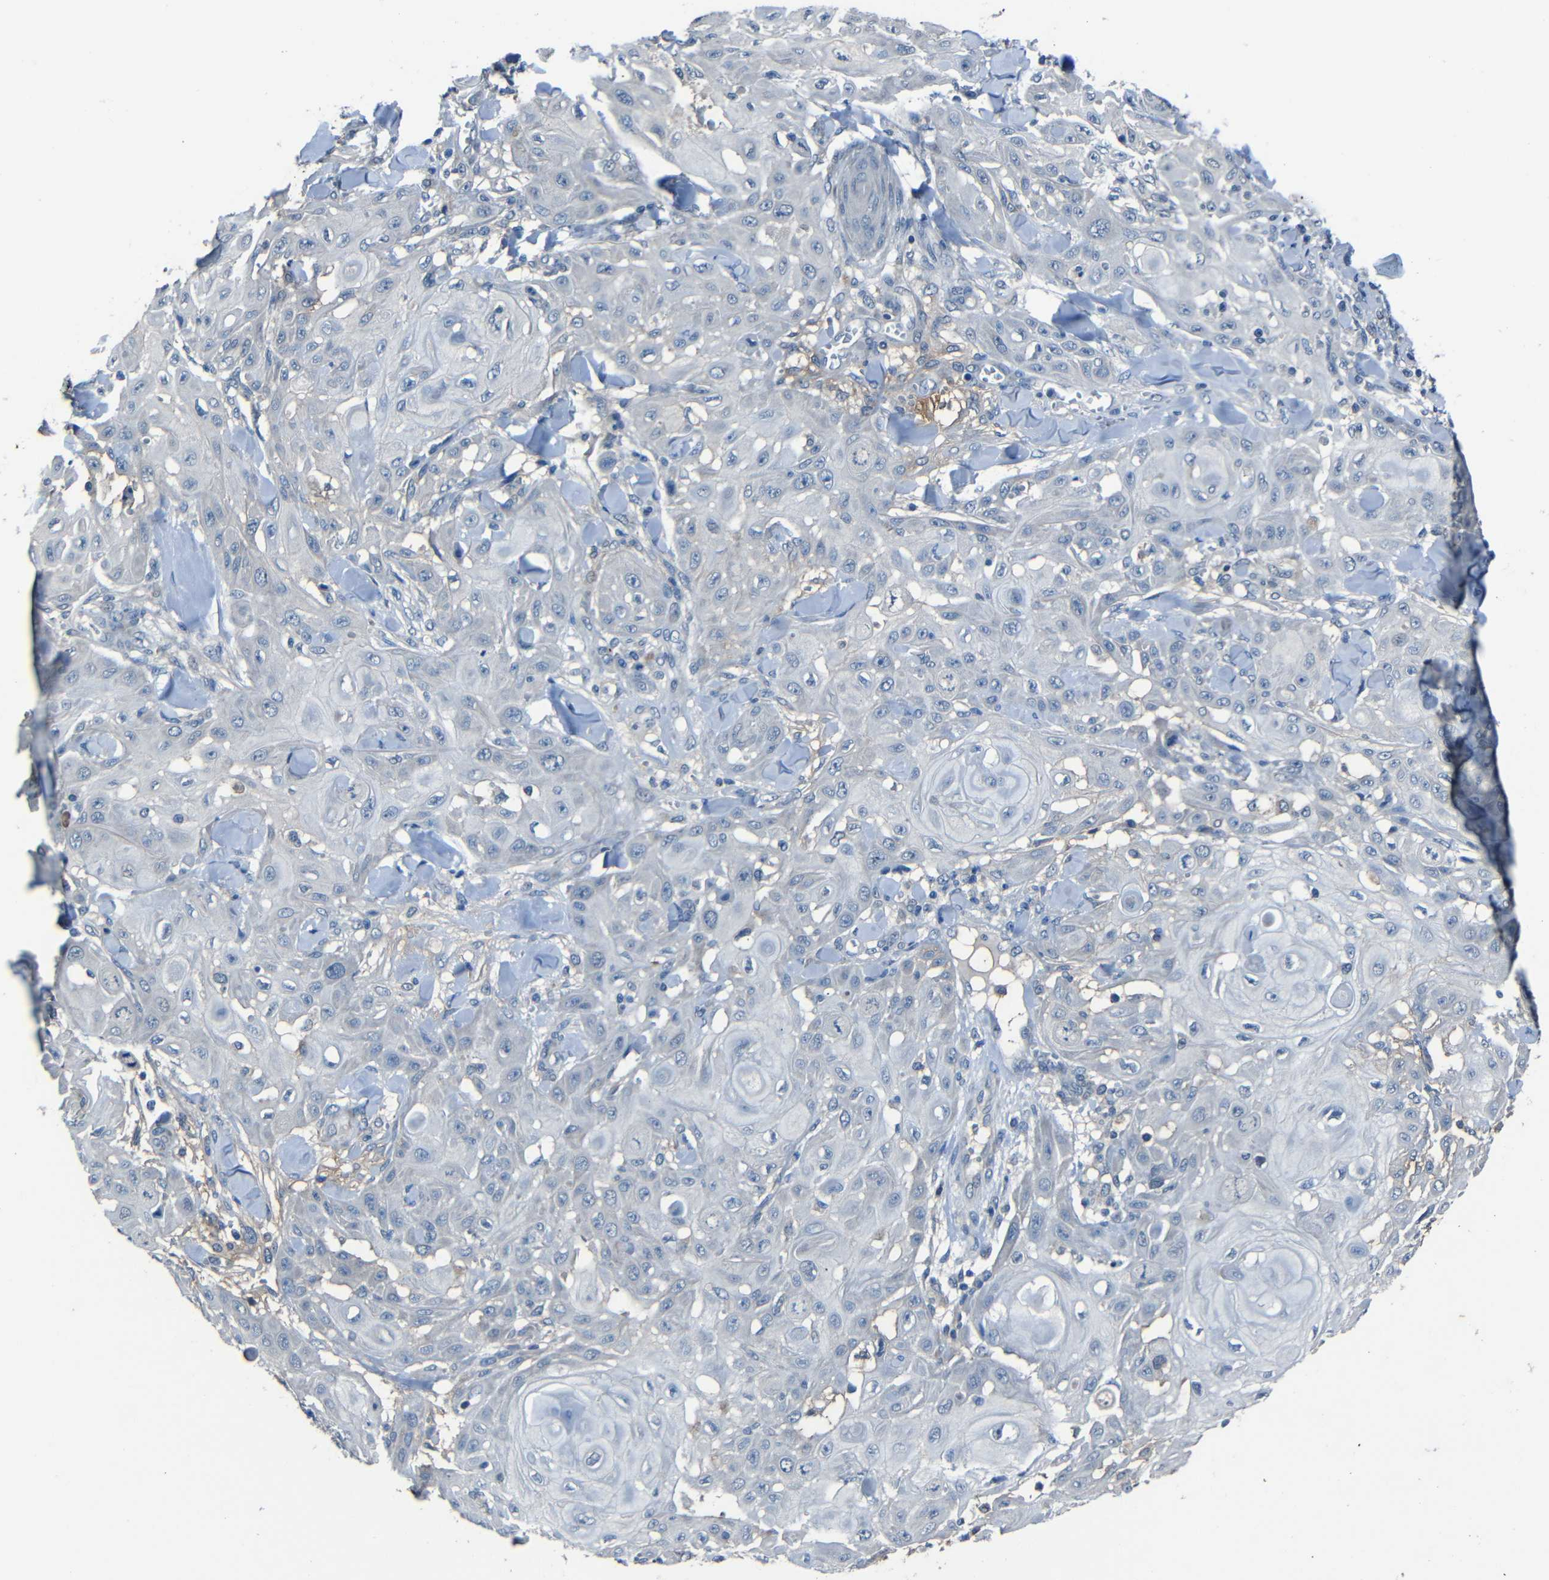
{"staining": {"intensity": "negative", "quantity": "none", "location": "none"}, "tissue": "skin cancer", "cell_type": "Tumor cells", "image_type": "cancer", "snomed": [{"axis": "morphology", "description": "Squamous cell carcinoma, NOS"}, {"axis": "topography", "description": "Skin"}], "caption": "Tumor cells show no significant positivity in squamous cell carcinoma (skin). (DAB (3,3'-diaminobenzidine) IHC, high magnification).", "gene": "SLA", "patient": {"sex": "male", "age": 24}}